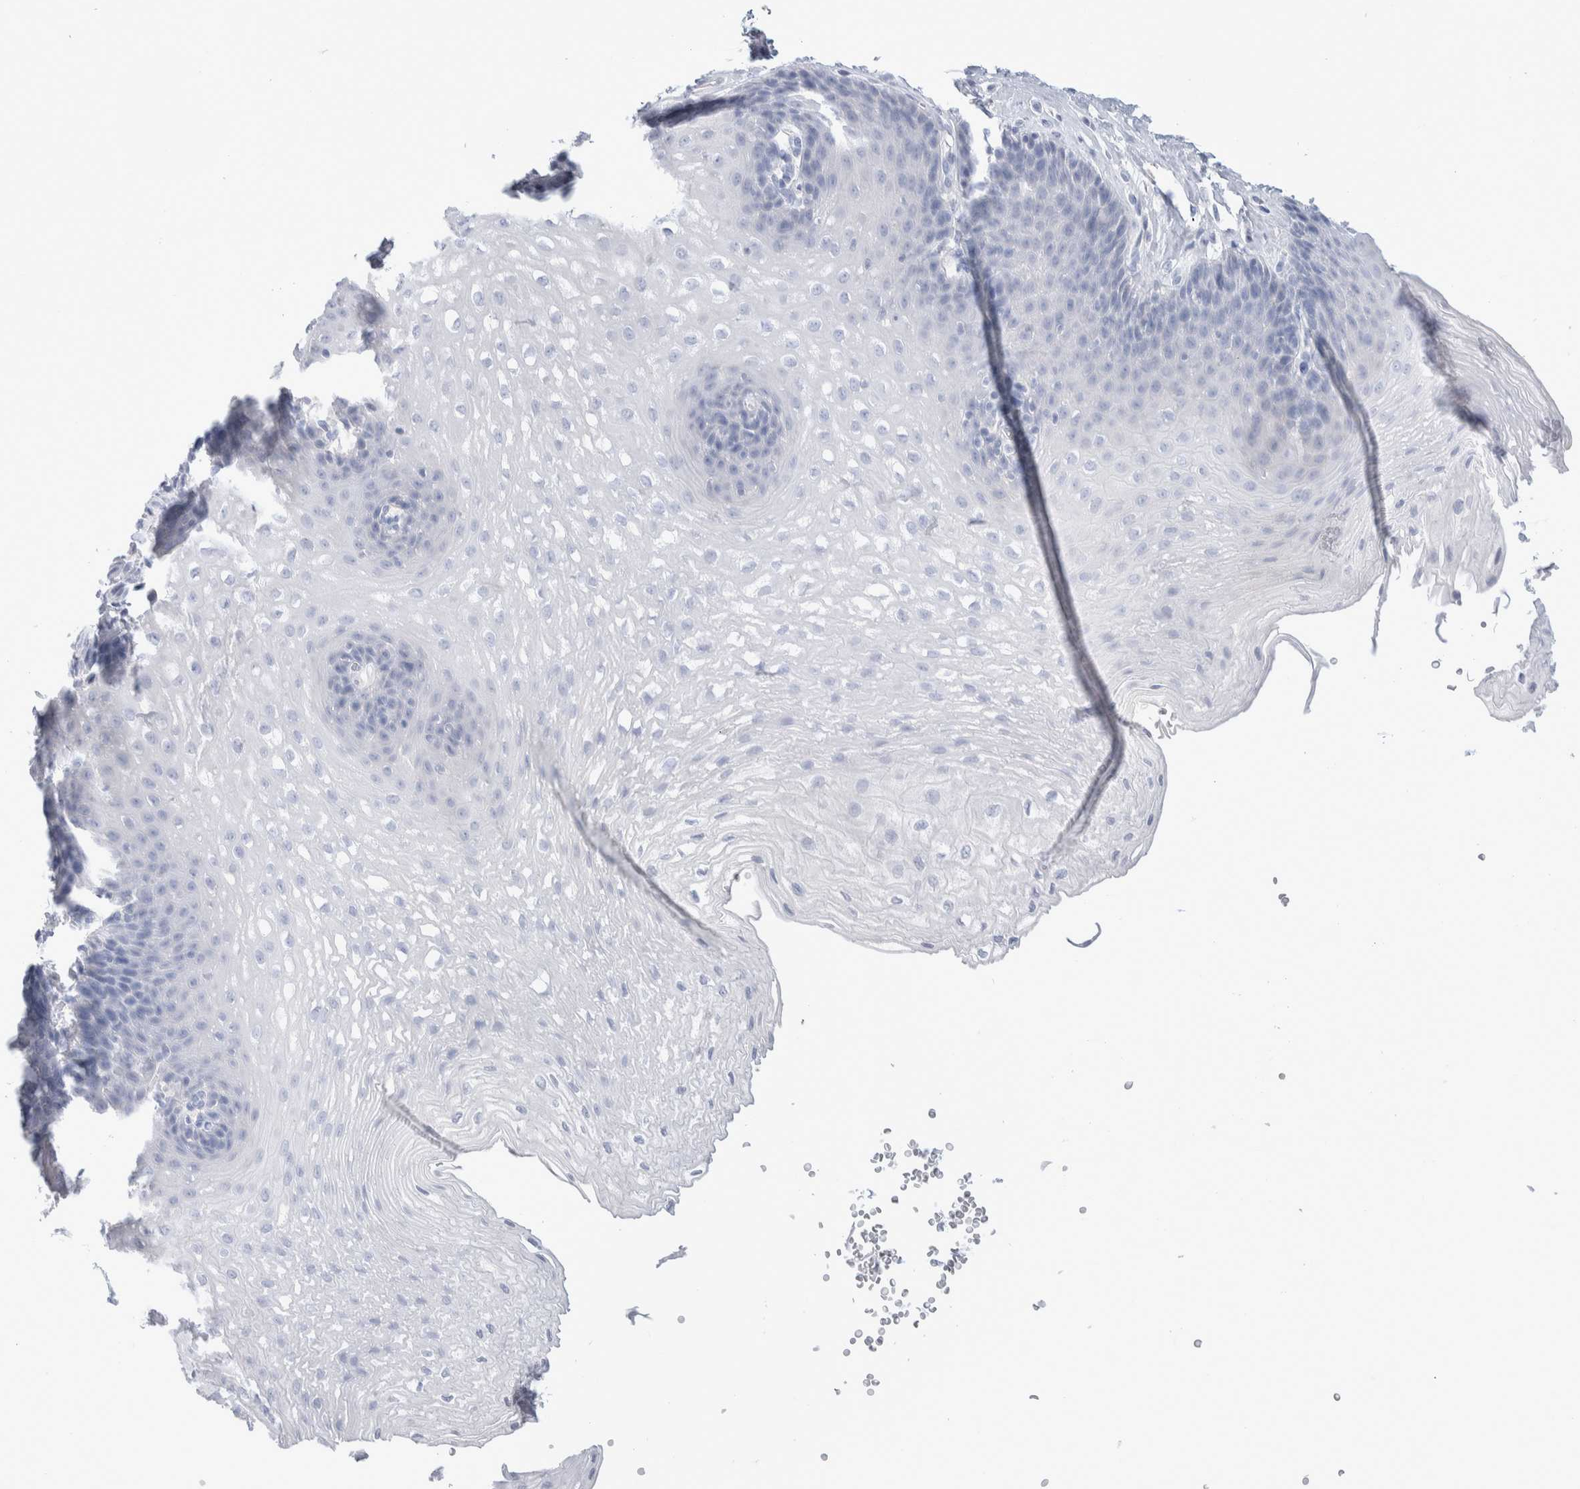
{"staining": {"intensity": "negative", "quantity": "none", "location": "none"}, "tissue": "esophagus", "cell_type": "Squamous epithelial cells", "image_type": "normal", "snomed": [{"axis": "morphology", "description": "Normal tissue, NOS"}, {"axis": "topography", "description": "Esophagus"}], "caption": "Immunohistochemistry (IHC) histopathology image of normal esophagus: human esophagus stained with DAB displays no significant protein staining in squamous epithelial cells.", "gene": "GDA", "patient": {"sex": "female", "age": 66}}